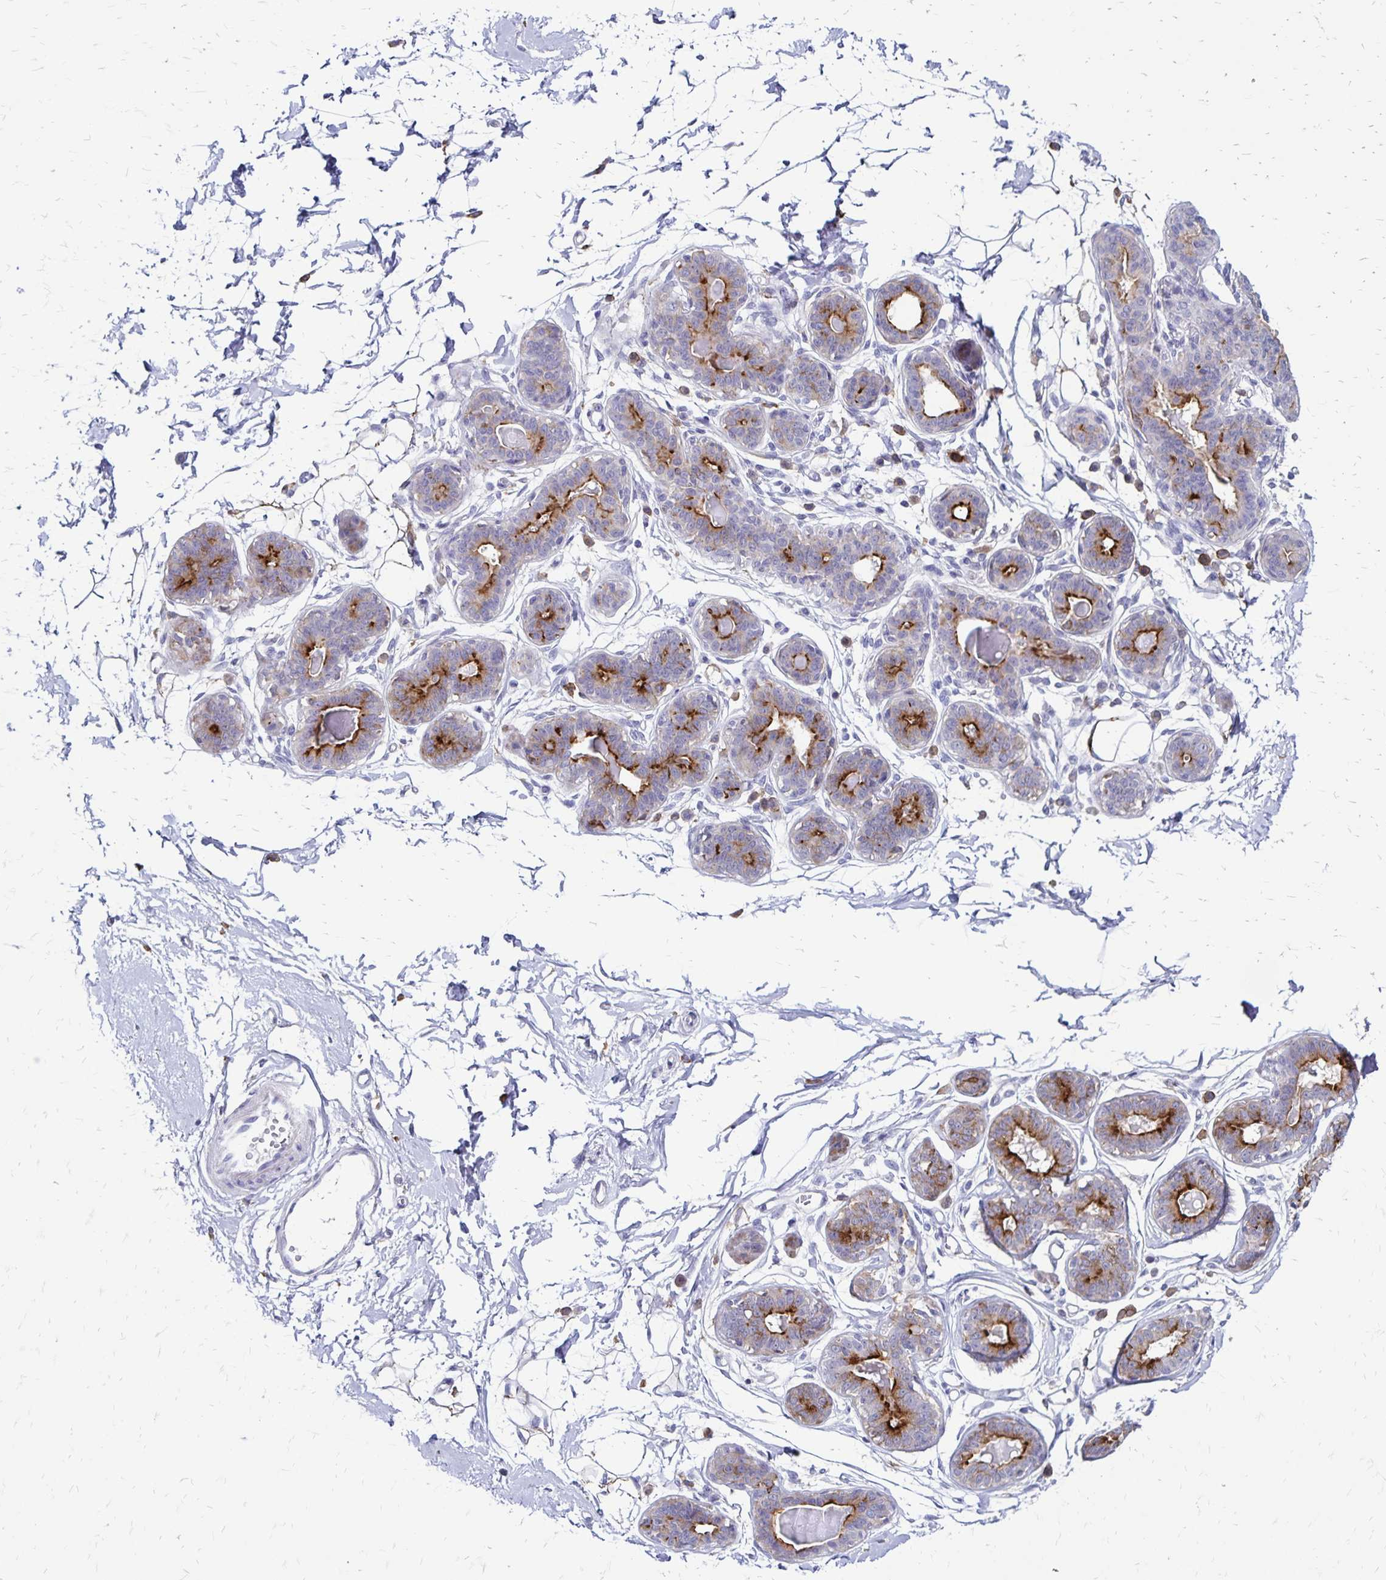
{"staining": {"intensity": "negative", "quantity": "none", "location": "none"}, "tissue": "breast", "cell_type": "Adipocytes", "image_type": "normal", "snomed": [{"axis": "morphology", "description": "Normal tissue, NOS"}, {"axis": "topography", "description": "Breast"}], "caption": "Photomicrograph shows no protein expression in adipocytes of unremarkable breast.", "gene": "TNS3", "patient": {"sex": "female", "age": 45}}